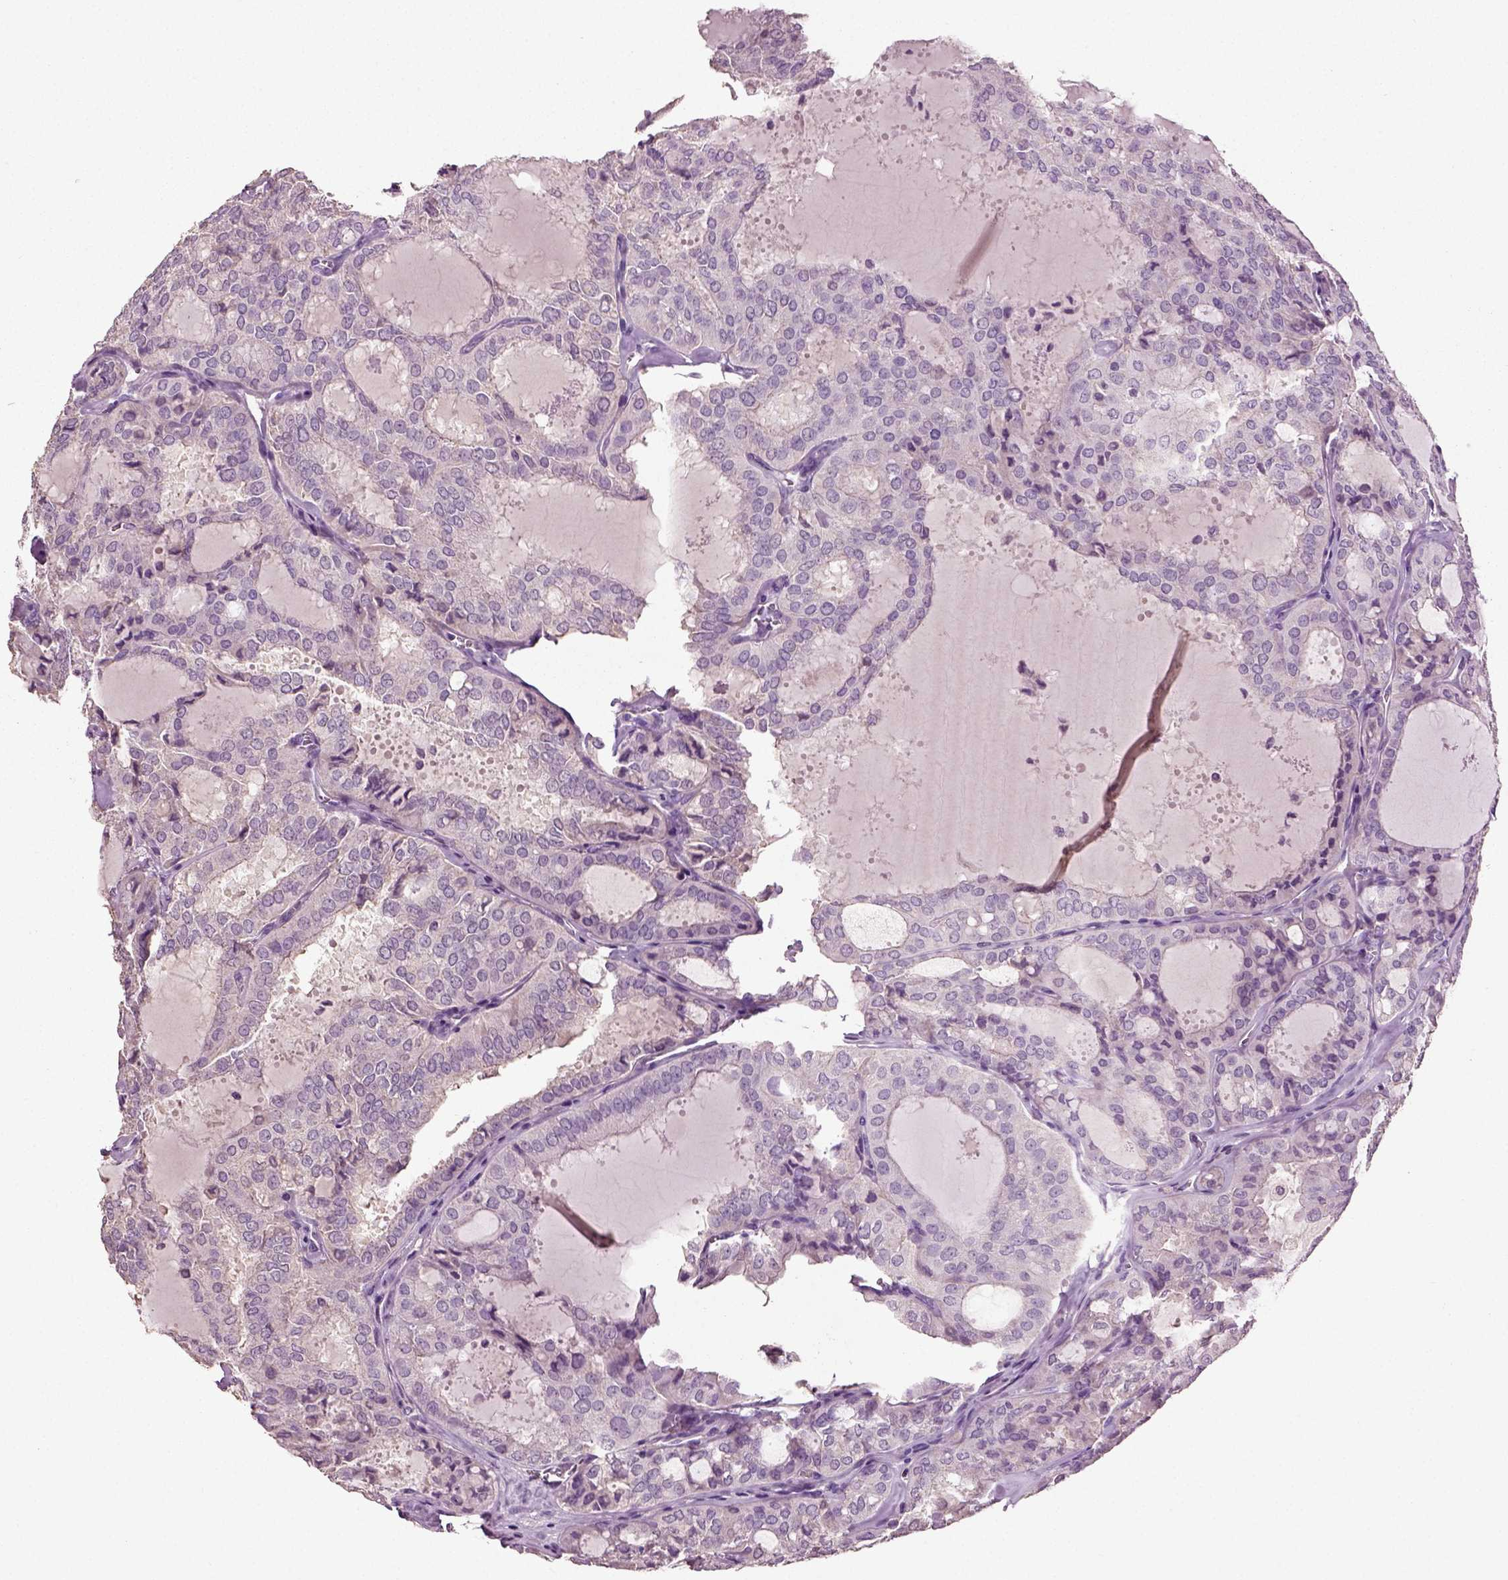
{"staining": {"intensity": "negative", "quantity": "none", "location": "none"}, "tissue": "thyroid cancer", "cell_type": "Tumor cells", "image_type": "cancer", "snomed": [{"axis": "morphology", "description": "Follicular adenoma carcinoma, NOS"}, {"axis": "topography", "description": "Thyroid gland"}], "caption": "An immunohistochemistry histopathology image of thyroid cancer (follicular adenoma carcinoma) is shown. There is no staining in tumor cells of thyroid cancer (follicular adenoma carcinoma).", "gene": "DEFB118", "patient": {"sex": "male", "age": 75}}